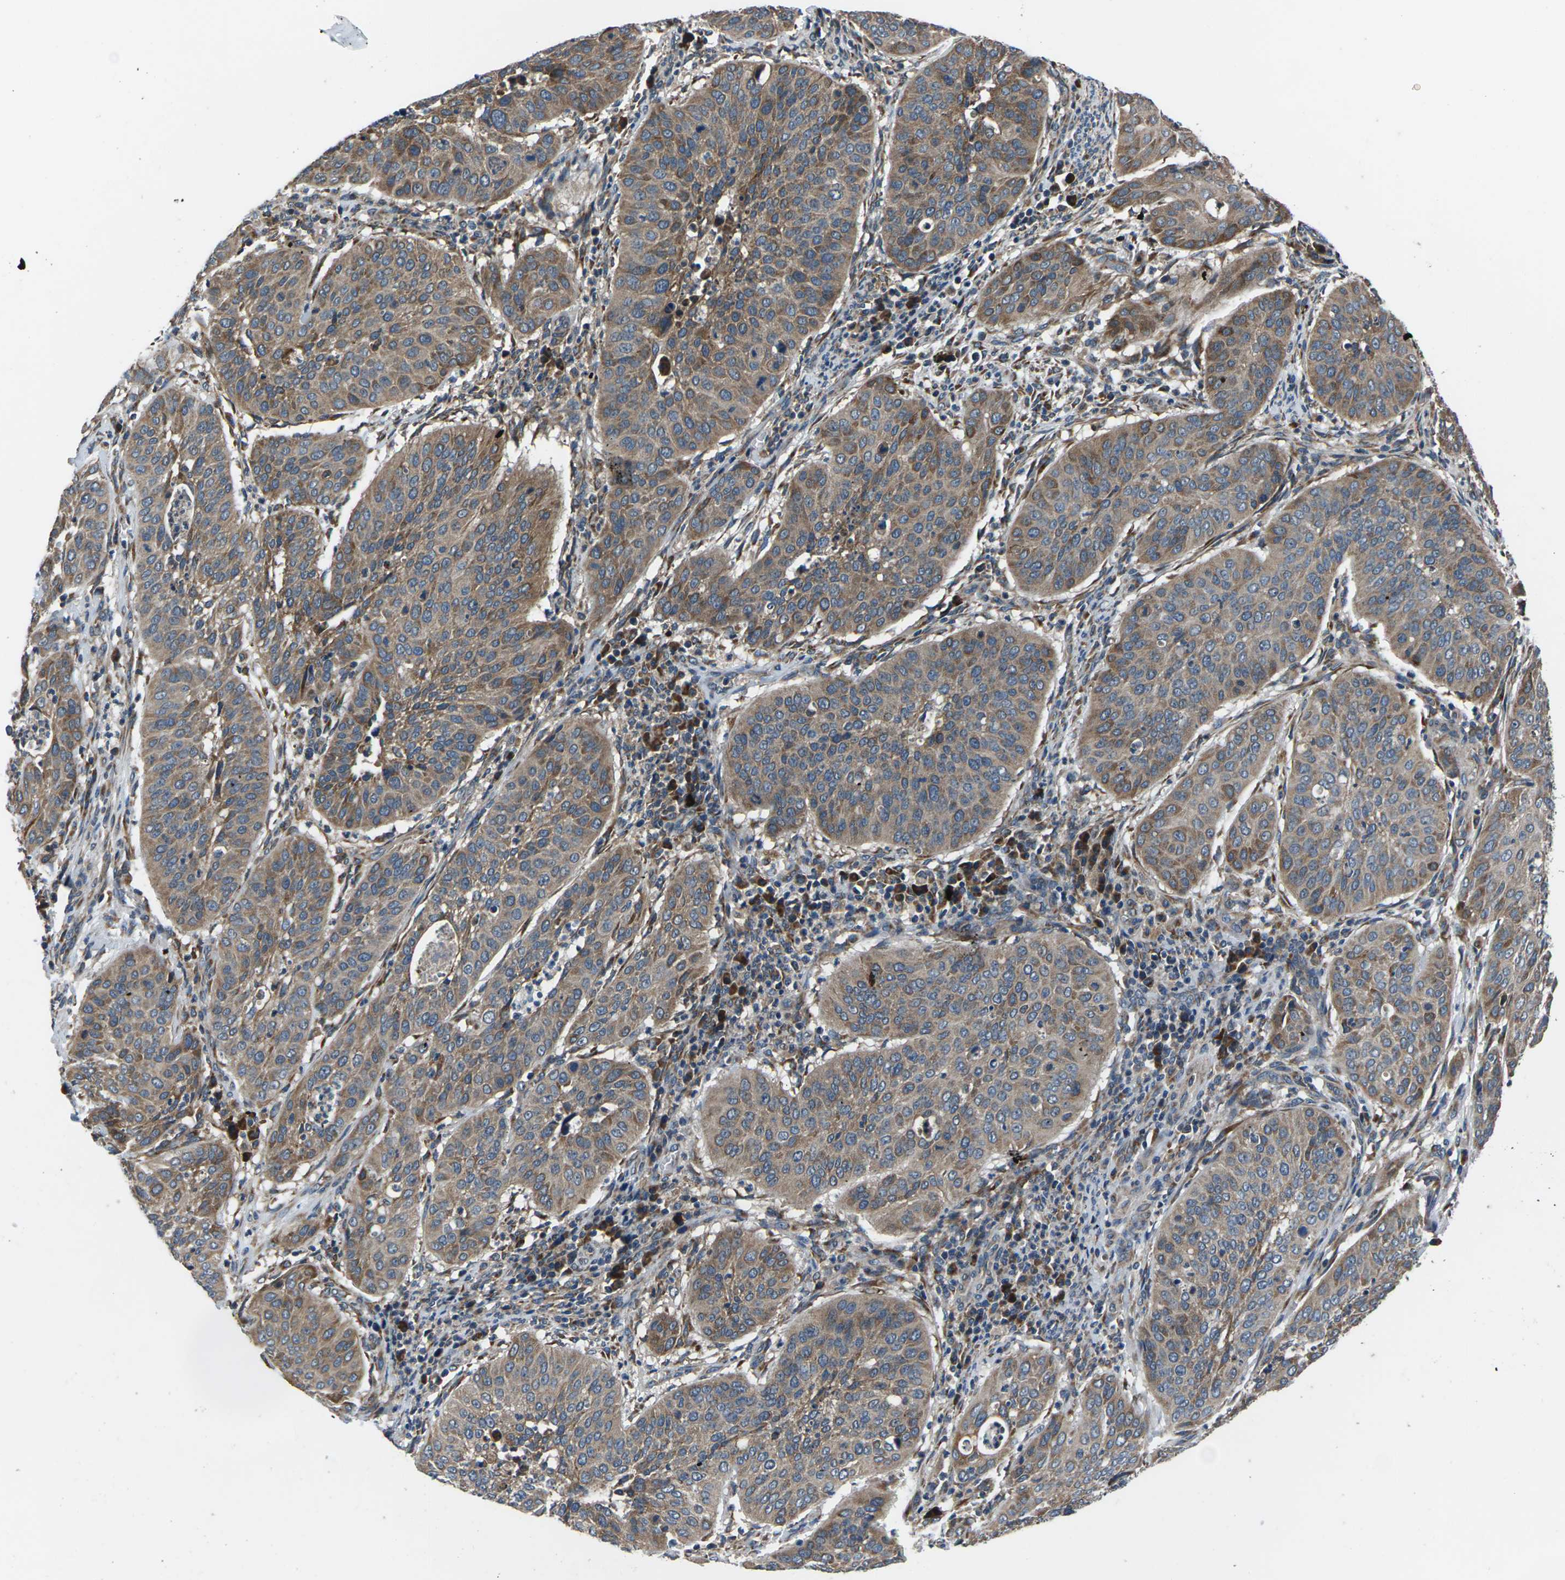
{"staining": {"intensity": "moderate", "quantity": ">75%", "location": "cytoplasmic/membranous"}, "tissue": "cervical cancer", "cell_type": "Tumor cells", "image_type": "cancer", "snomed": [{"axis": "morphology", "description": "Normal tissue, NOS"}, {"axis": "morphology", "description": "Squamous cell carcinoma, NOS"}, {"axis": "topography", "description": "Cervix"}], "caption": "A medium amount of moderate cytoplasmic/membranous expression is appreciated in about >75% of tumor cells in cervical cancer (squamous cell carcinoma) tissue.", "gene": "GABRP", "patient": {"sex": "female", "age": 39}}